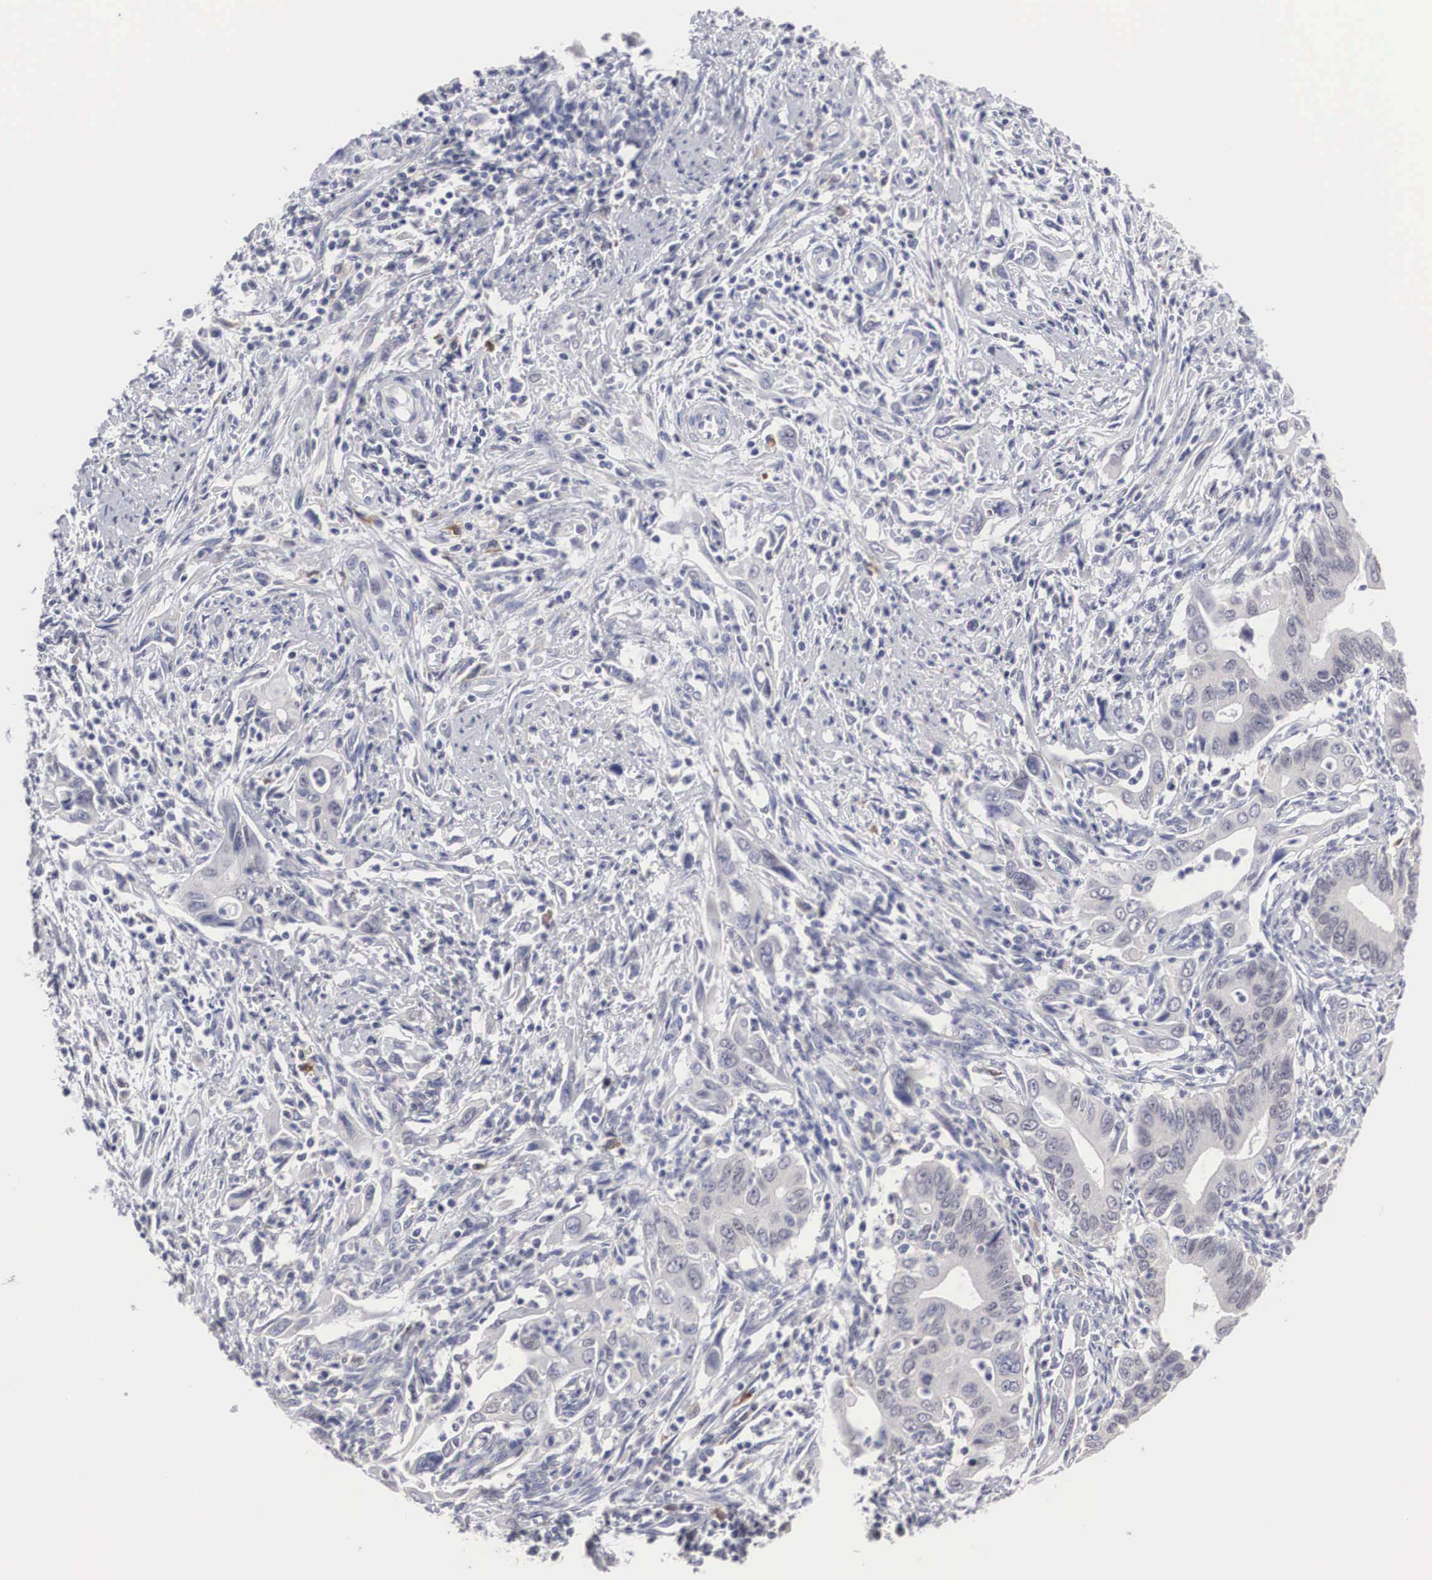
{"staining": {"intensity": "negative", "quantity": "none", "location": "none"}, "tissue": "cervical cancer", "cell_type": "Tumor cells", "image_type": "cancer", "snomed": [{"axis": "morphology", "description": "Normal tissue, NOS"}, {"axis": "morphology", "description": "Adenocarcinoma, NOS"}, {"axis": "topography", "description": "Cervix"}], "caption": "Photomicrograph shows no protein staining in tumor cells of adenocarcinoma (cervical) tissue. Brightfield microscopy of IHC stained with DAB (3,3'-diaminobenzidine) (brown) and hematoxylin (blue), captured at high magnification.", "gene": "HMOX1", "patient": {"sex": "female", "age": 34}}